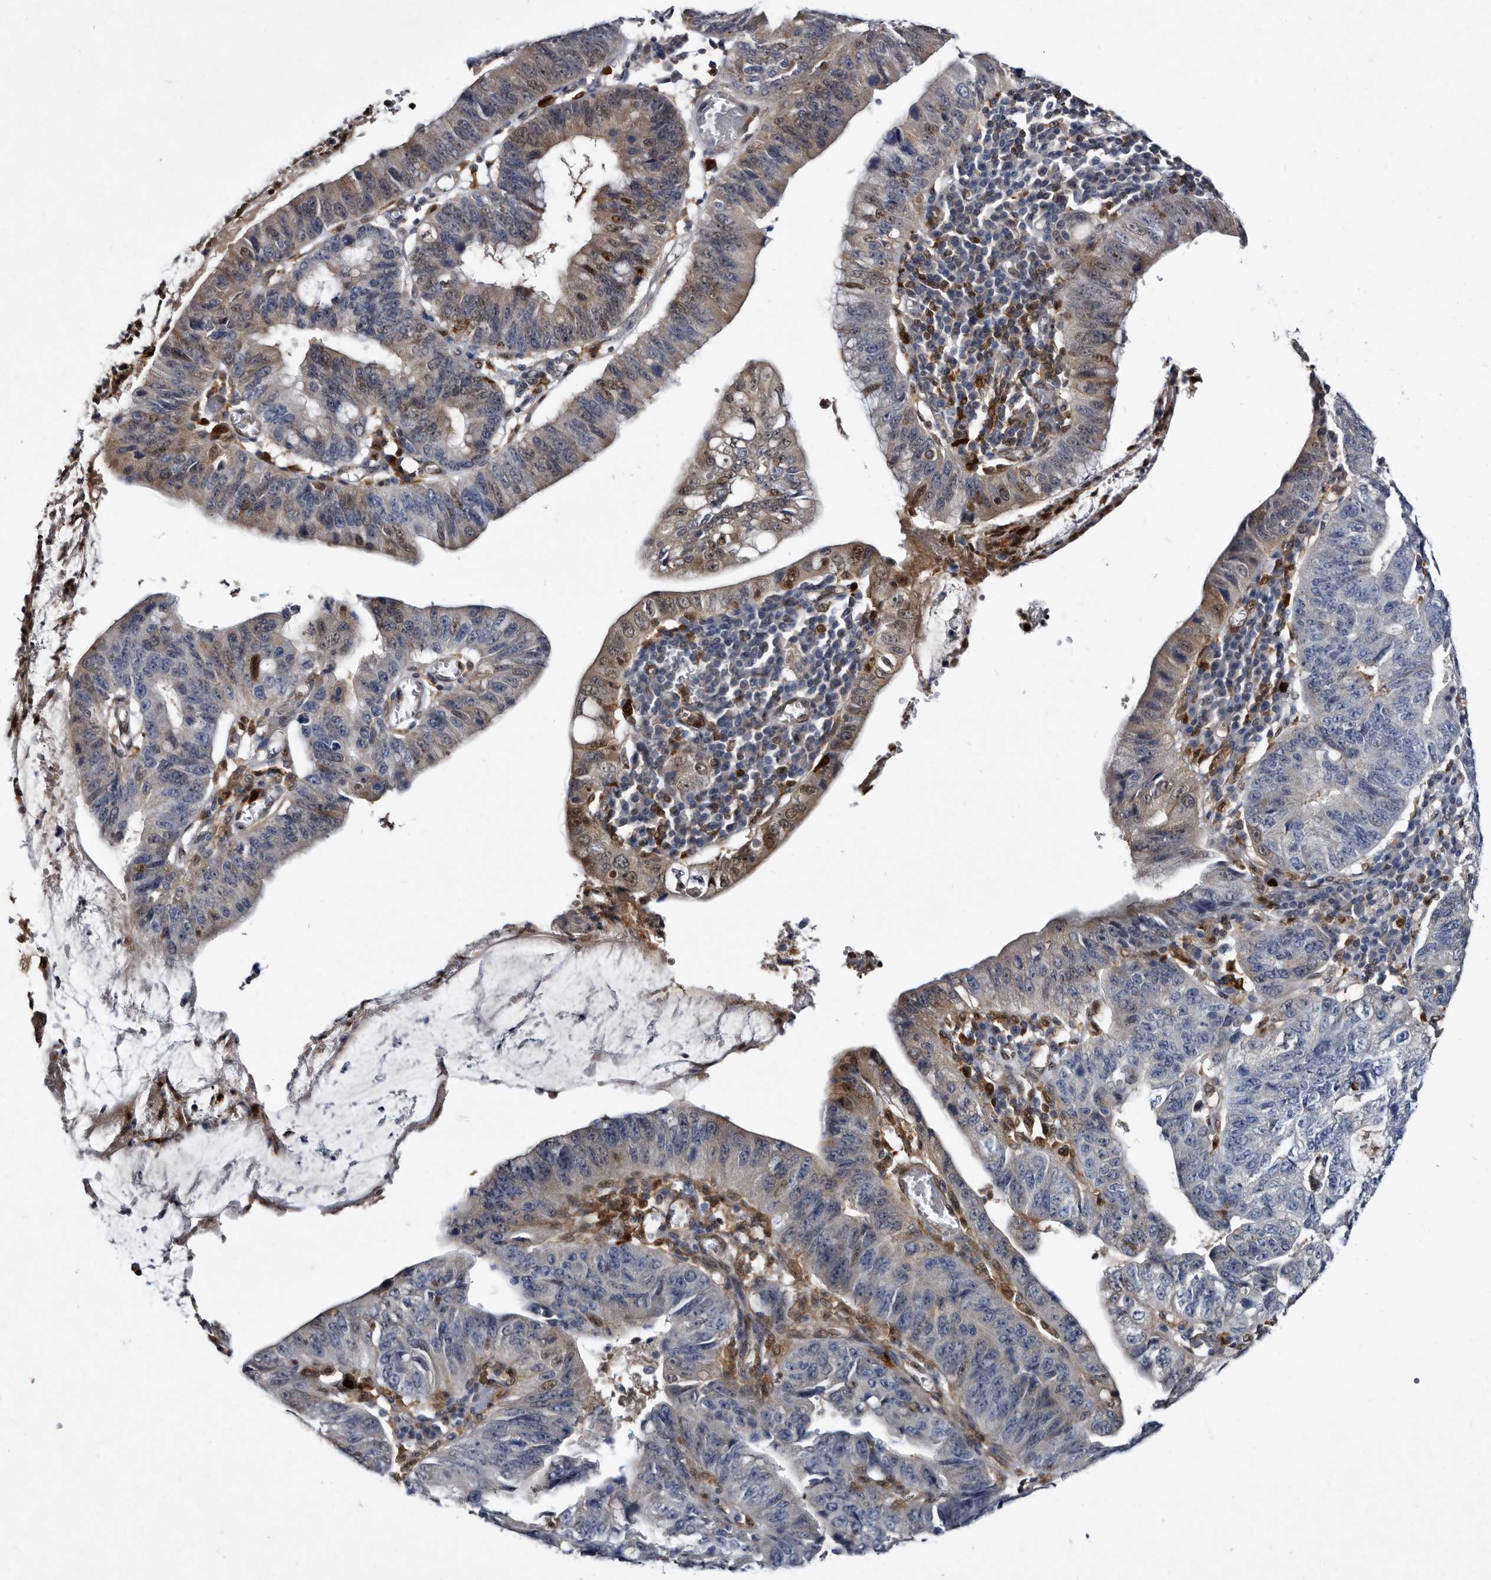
{"staining": {"intensity": "moderate", "quantity": "<25%", "location": "cytoplasmic/membranous,nuclear"}, "tissue": "stomach cancer", "cell_type": "Tumor cells", "image_type": "cancer", "snomed": [{"axis": "morphology", "description": "Adenocarcinoma, NOS"}, {"axis": "topography", "description": "Stomach"}], "caption": "DAB (3,3'-diaminobenzidine) immunohistochemical staining of human adenocarcinoma (stomach) shows moderate cytoplasmic/membranous and nuclear protein positivity in approximately <25% of tumor cells. (DAB IHC with brightfield microscopy, high magnification).", "gene": "SERPINB8", "patient": {"sex": "male", "age": 59}}